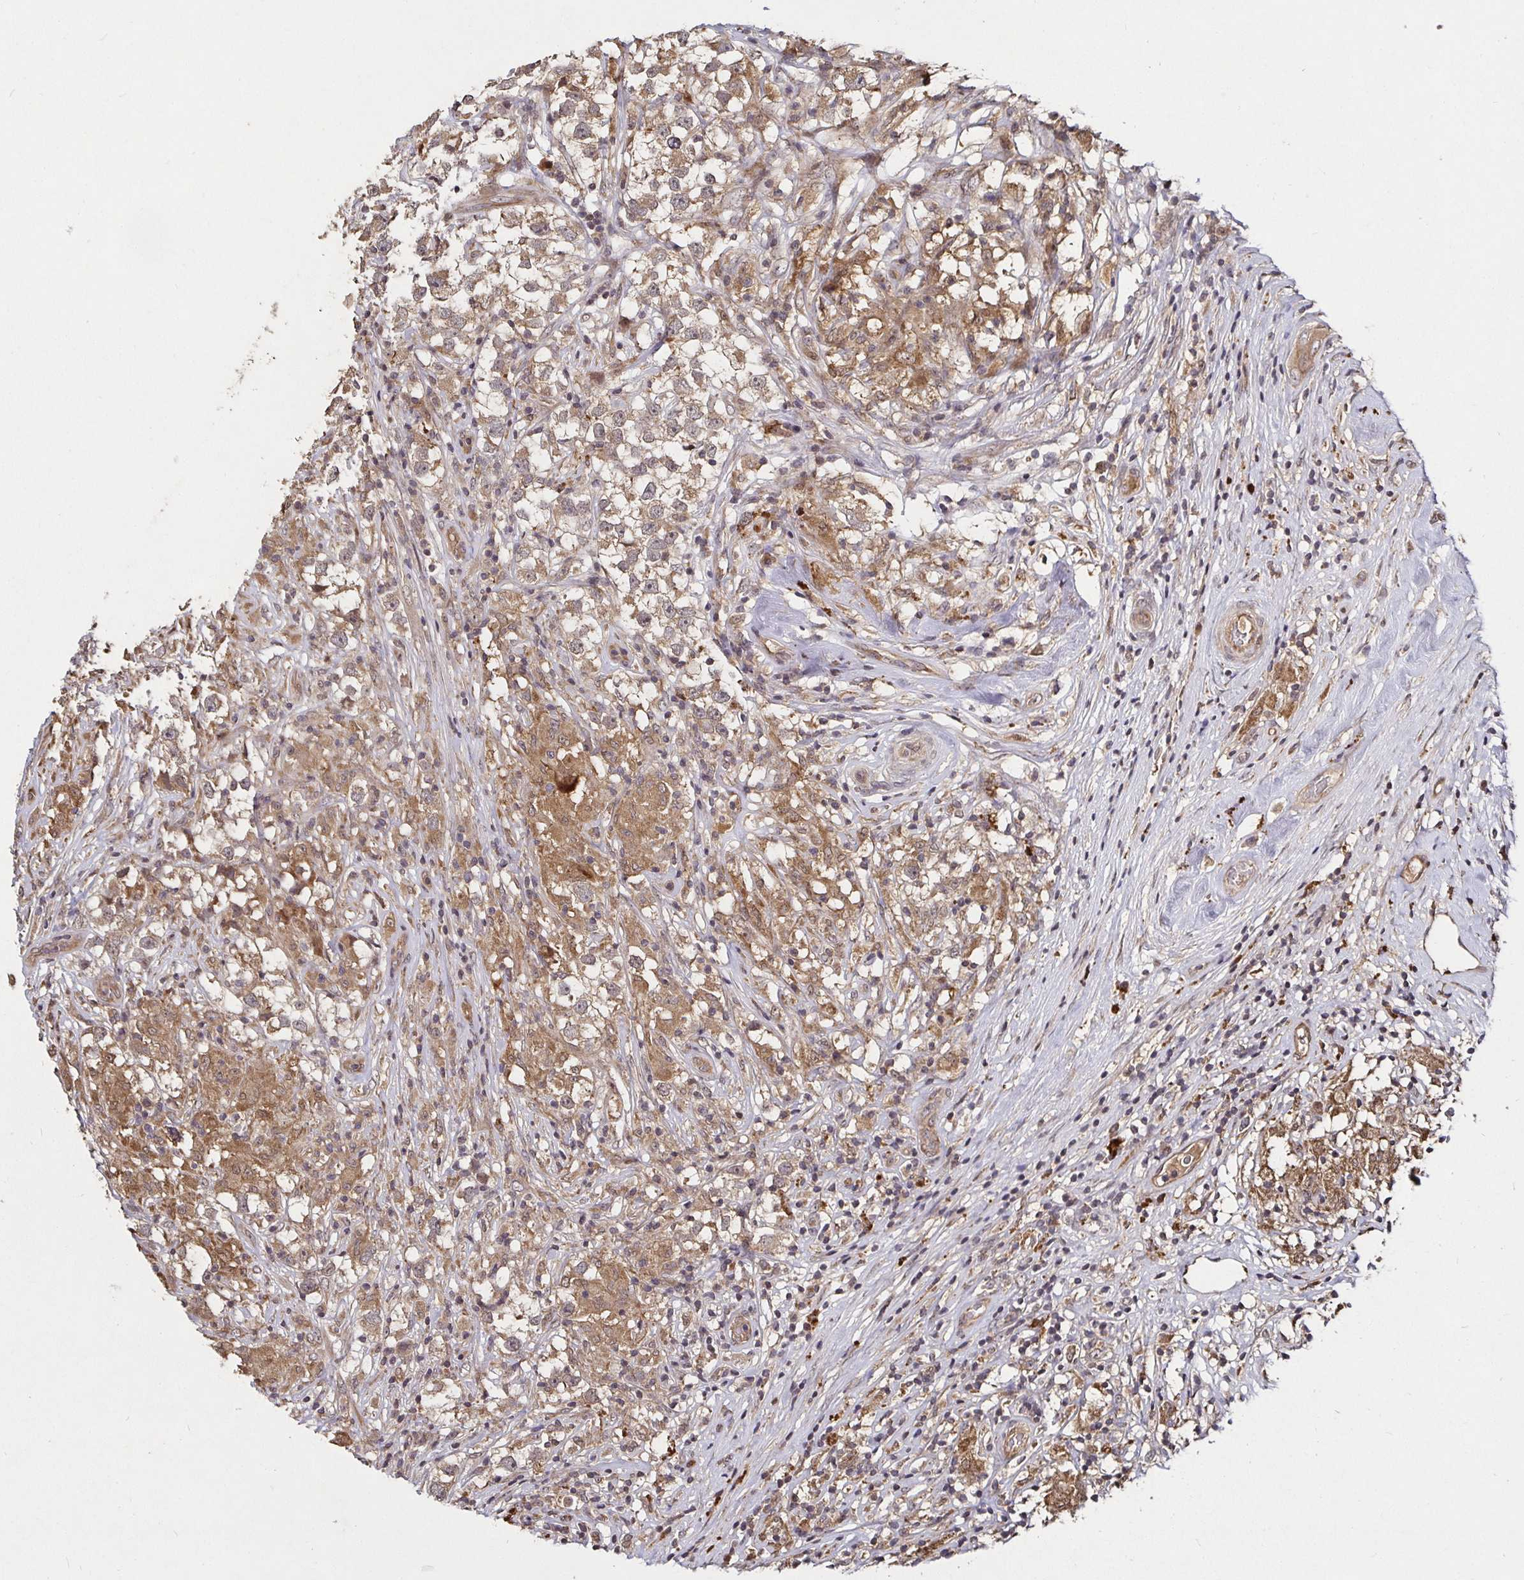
{"staining": {"intensity": "weak", "quantity": ">75%", "location": "cytoplasmic/membranous"}, "tissue": "testis cancer", "cell_type": "Tumor cells", "image_type": "cancer", "snomed": [{"axis": "morphology", "description": "Seminoma, NOS"}, {"axis": "topography", "description": "Testis"}], "caption": "A brown stain shows weak cytoplasmic/membranous staining of a protein in seminoma (testis) tumor cells. The staining is performed using DAB brown chromogen to label protein expression. The nuclei are counter-stained blue using hematoxylin.", "gene": "SMYD3", "patient": {"sex": "male", "age": 46}}